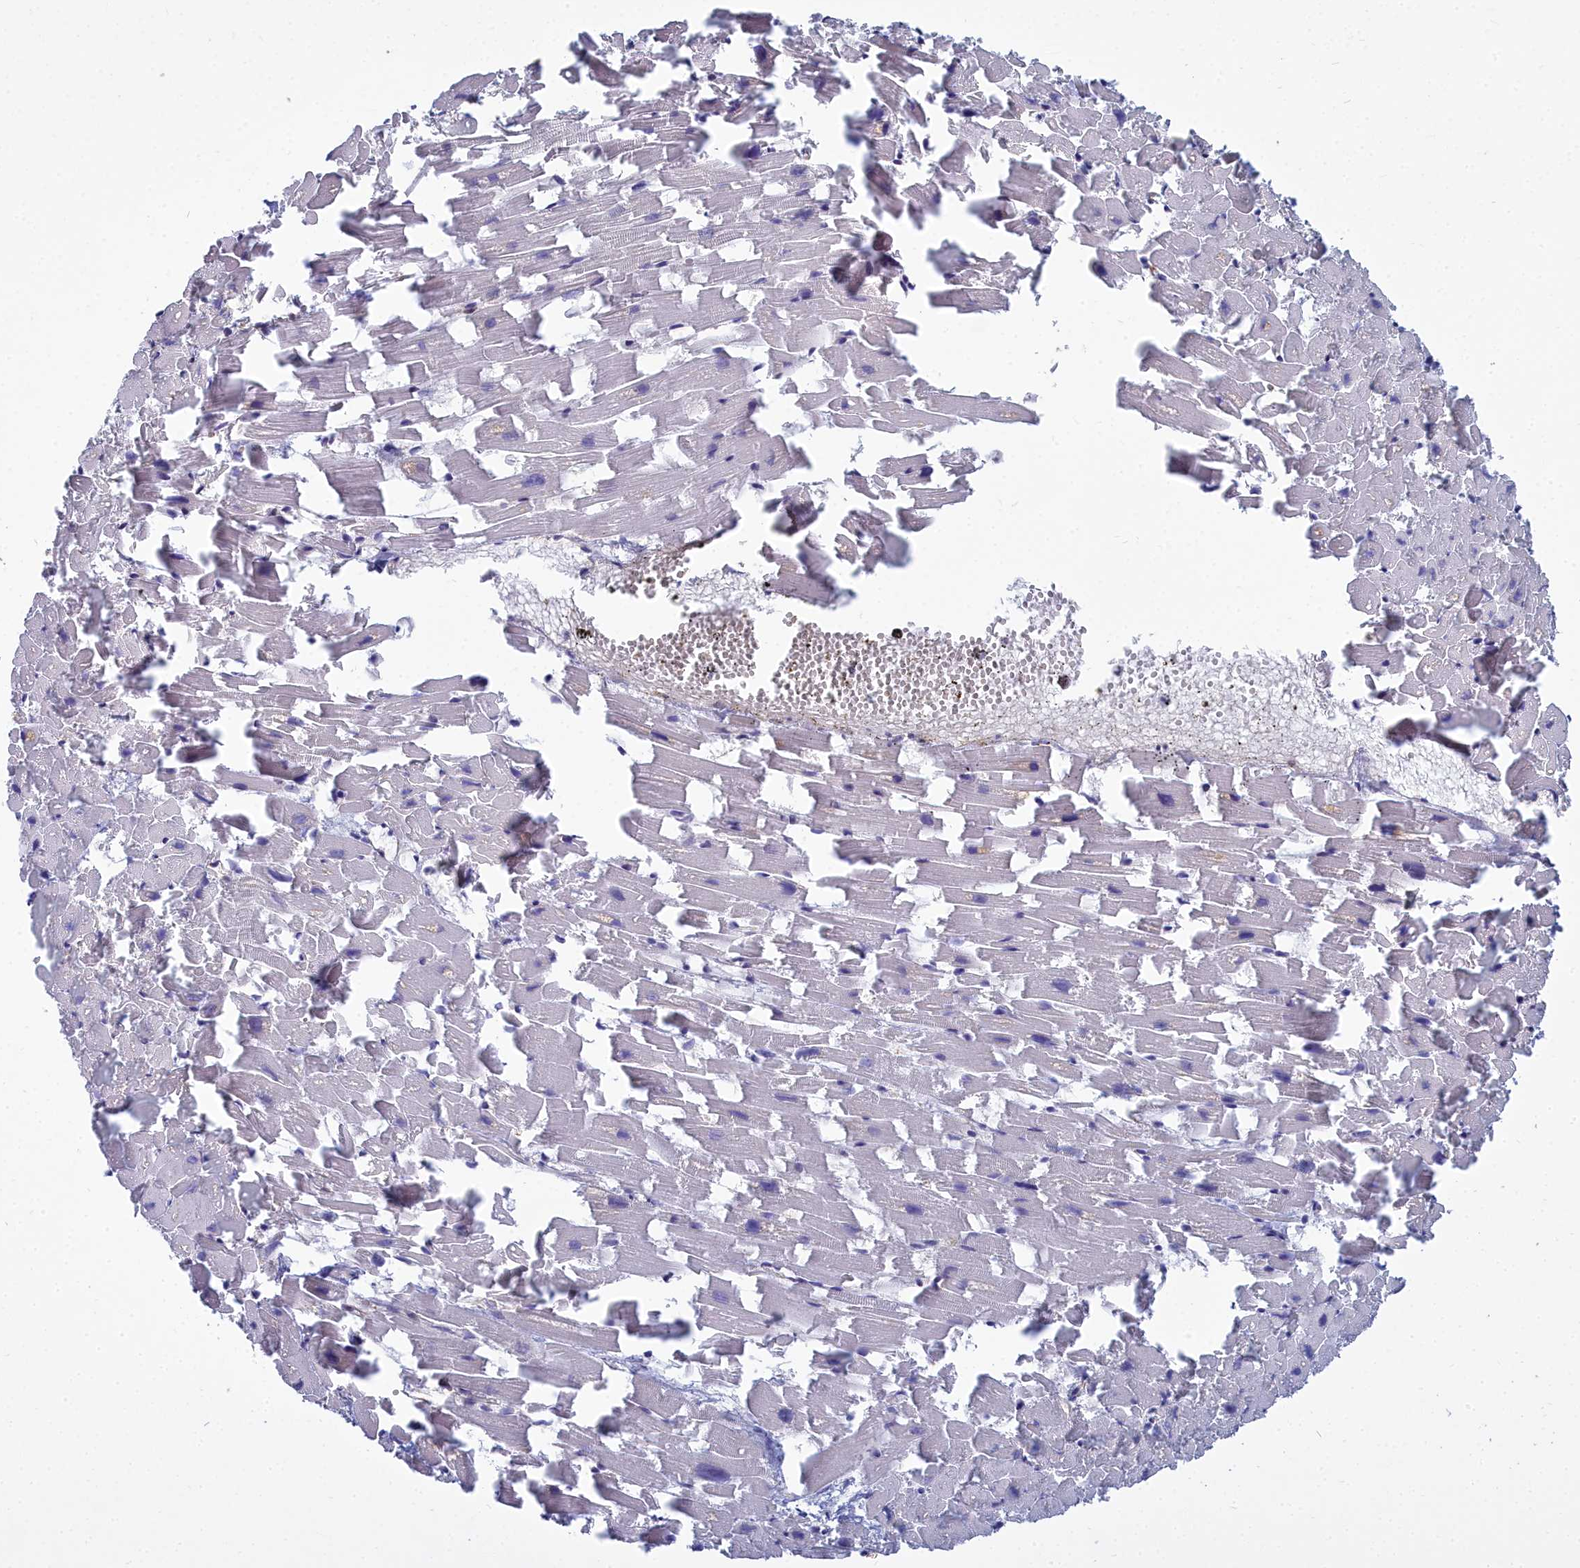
{"staining": {"intensity": "negative", "quantity": "none", "location": "none"}, "tissue": "heart muscle", "cell_type": "Cardiomyocytes", "image_type": "normal", "snomed": [{"axis": "morphology", "description": "Normal tissue, NOS"}, {"axis": "topography", "description": "Heart"}], "caption": "There is no significant staining in cardiomyocytes of heart muscle. (DAB (3,3'-diaminobenzidine) immunohistochemistry (IHC) visualized using brightfield microscopy, high magnification).", "gene": "PPP1R14A", "patient": {"sex": "female", "age": 64}}